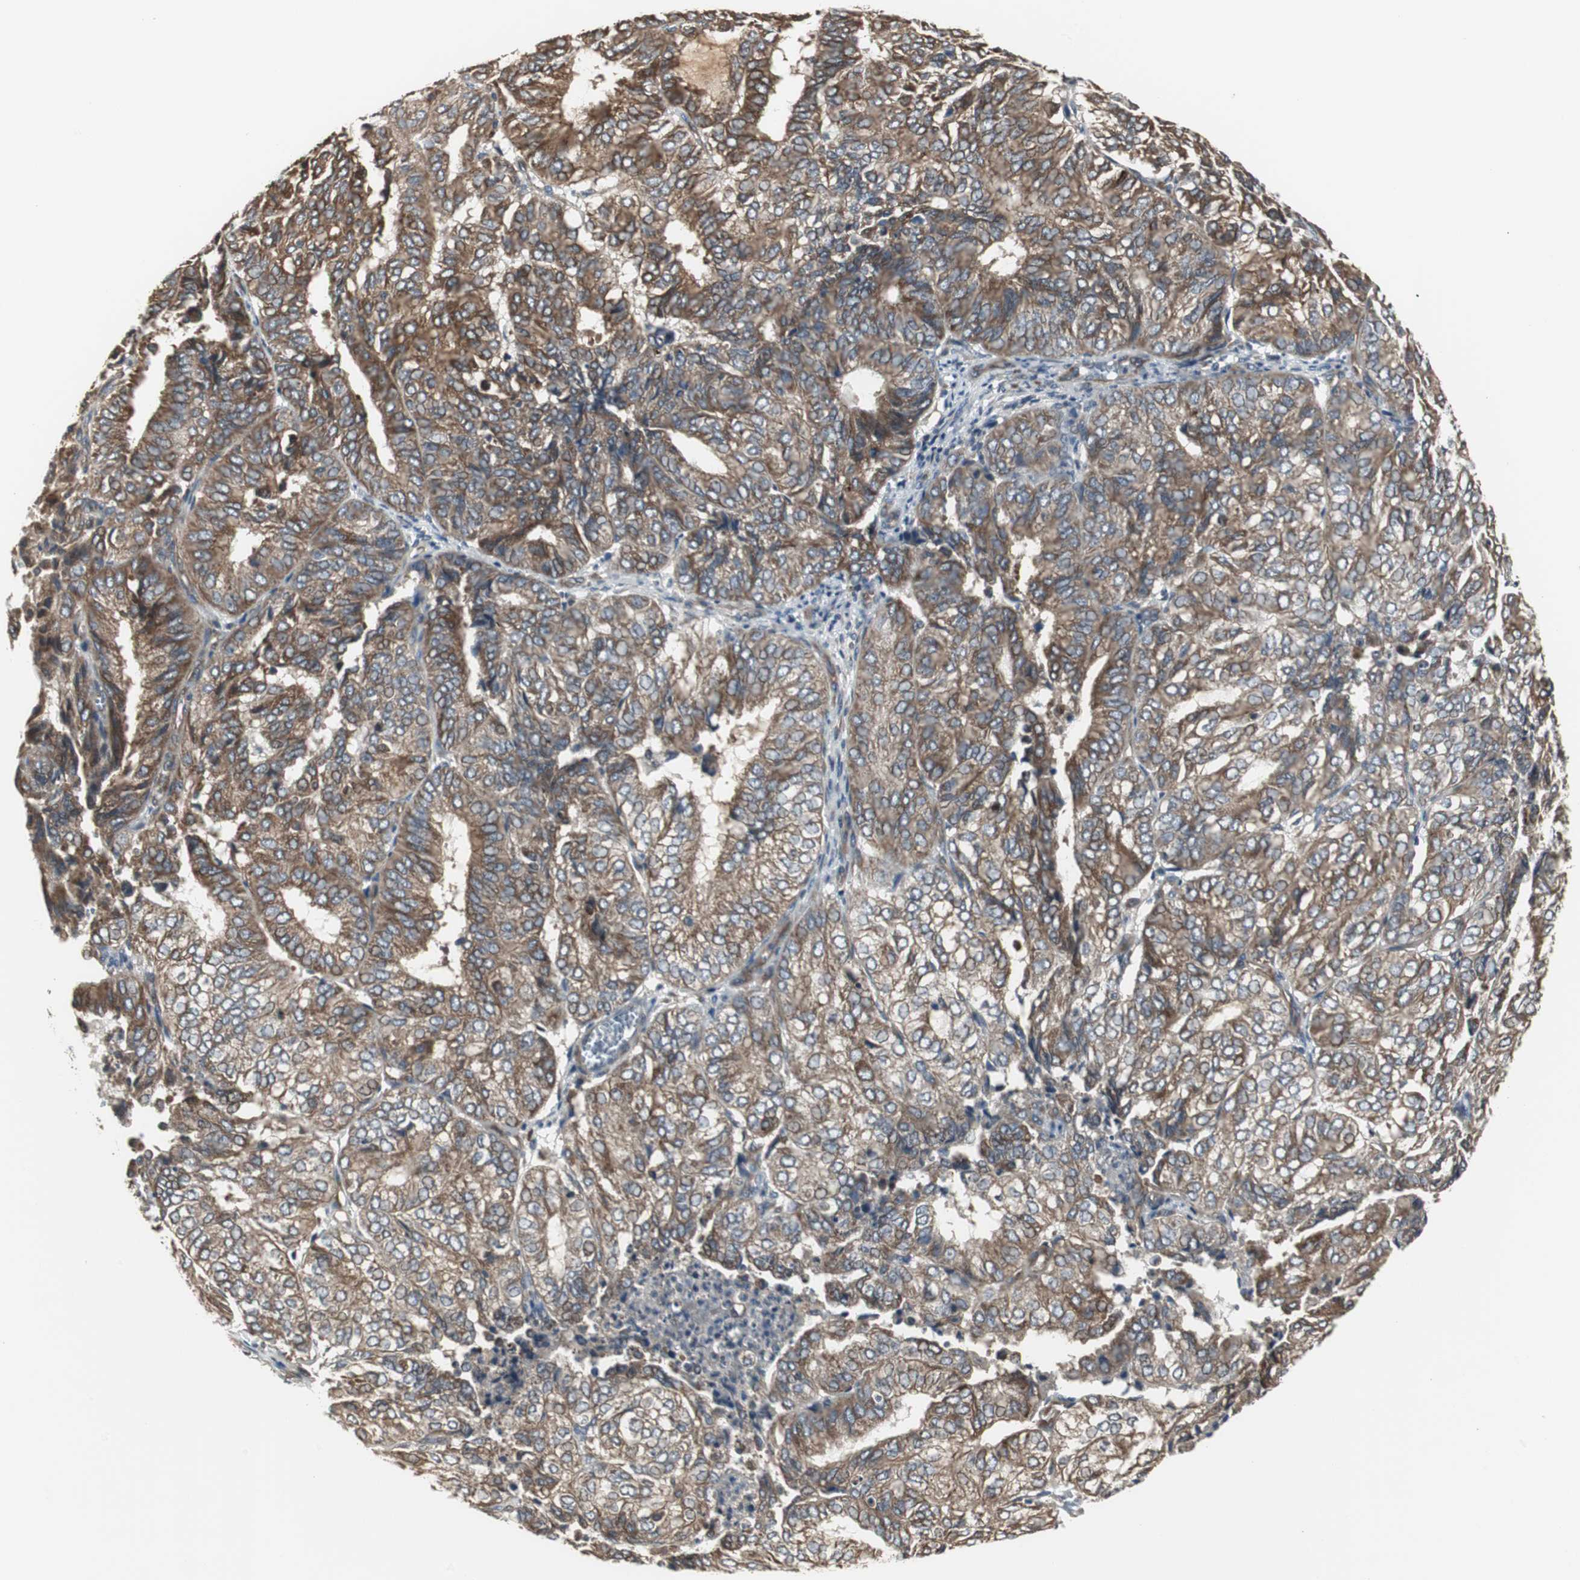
{"staining": {"intensity": "moderate", "quantity": ">75%", "location": "cytoplasmic/membranous"}, "tissue": "endometrial cancer", "cell_type": "Tumor cells", "image_type": "cancer", "snomed": [{"axis": "morphology", "description": "Adenocarcinoma, NOS"}, {"axis": "topography", "description": "Uterus"}], "caption": "Human adenocarcinoma (endometrial) stained for a protein (brown) shows moderate cytoplasmic/membranous positive staining in approximately >75% of tumor cells.", "gene": "CHP1", "patient": {"sex": "female", "age": 60}}